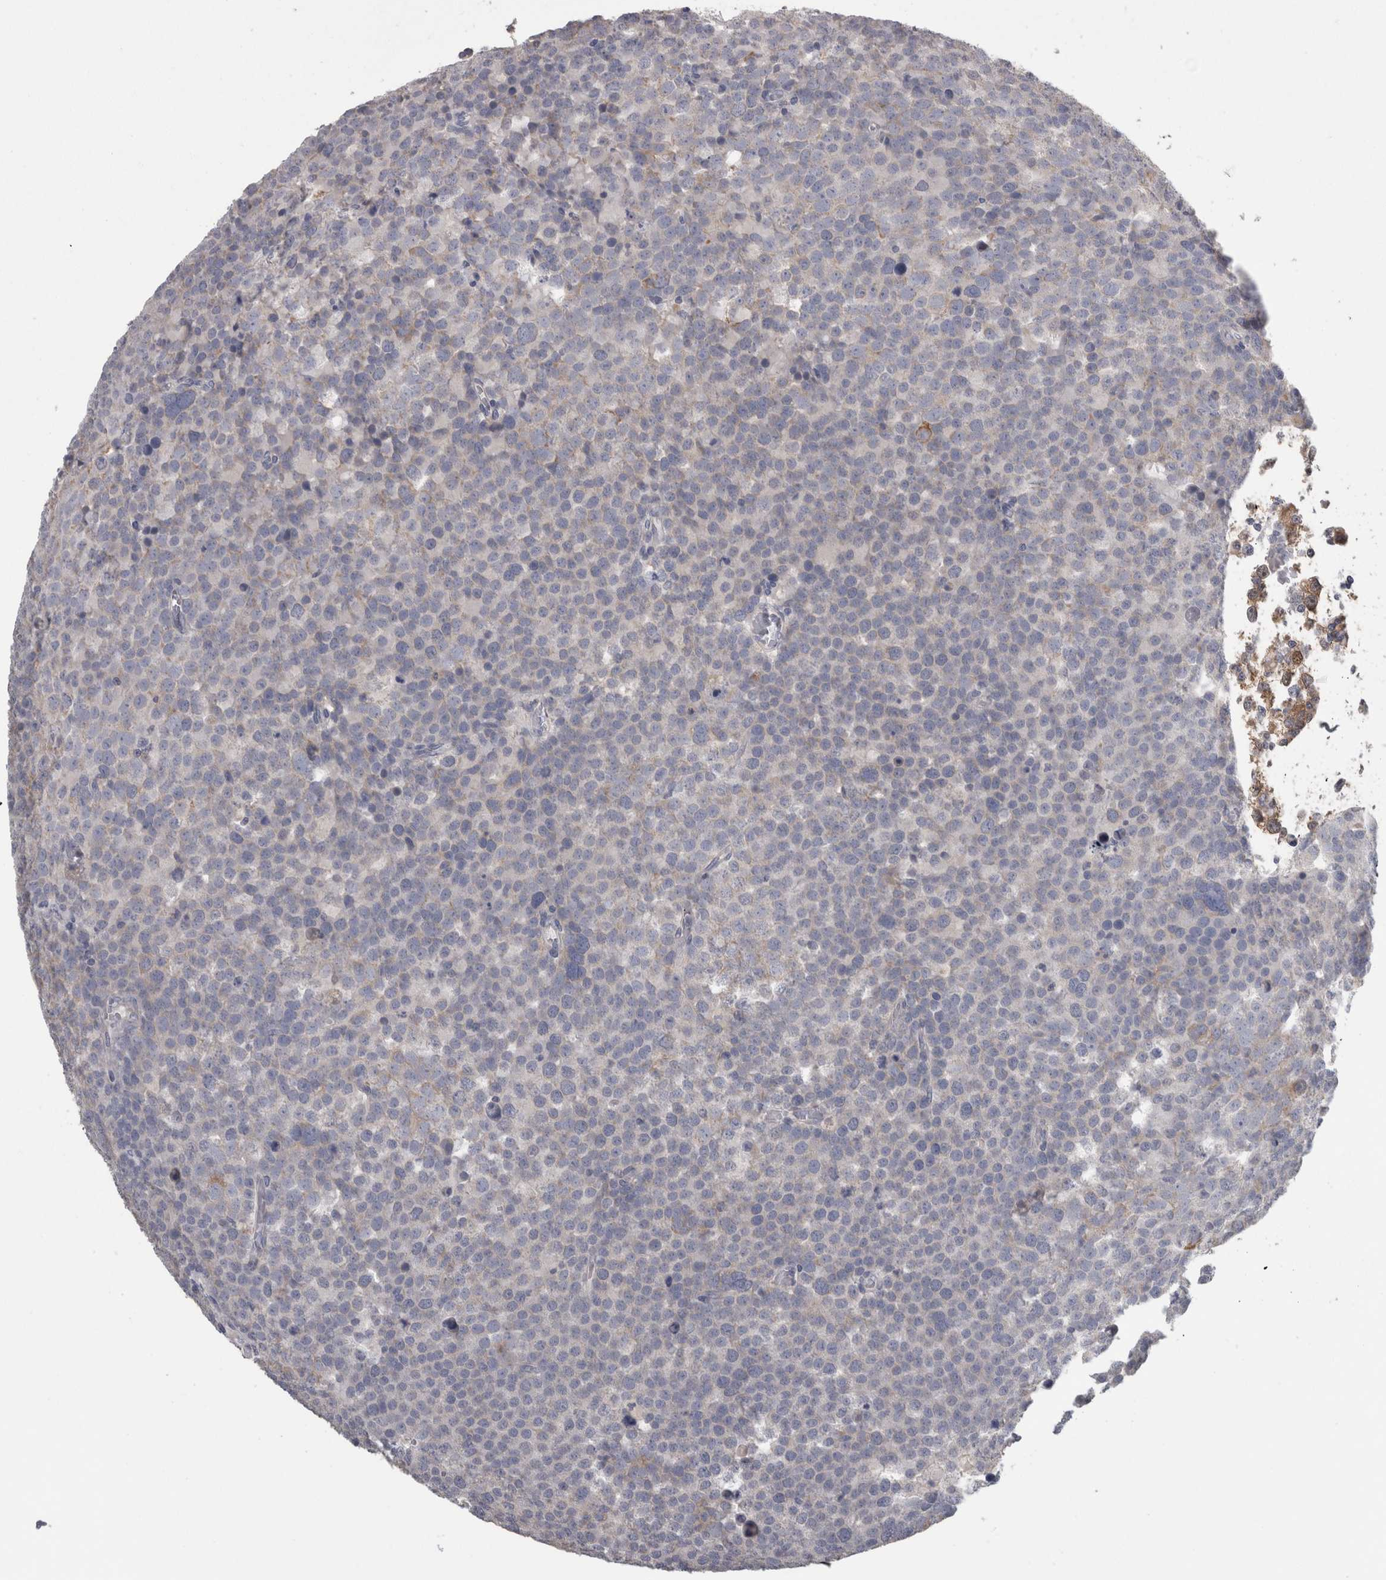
{"staining": {"intensity": "negative", "quantity": "none", "location": "none"}, "tissue": "testis cancer", "cell_type": "Tumor cells", "image_type": "cancer", "snomed": [{"axis": "morphology", "description": "Seminoma, NOS"}, {"axis": "topography", "description": "Testis"}], "caption": "Tumor cells show no significant staining in testis cancer. The staining was performed using DAB to visualize the protein expression in brown, while the nuclei were stained in blue with hematoxylin (Magnification: 20x).", "gene": "TCAP", "patient": {"sex": "male", "age": 71}}